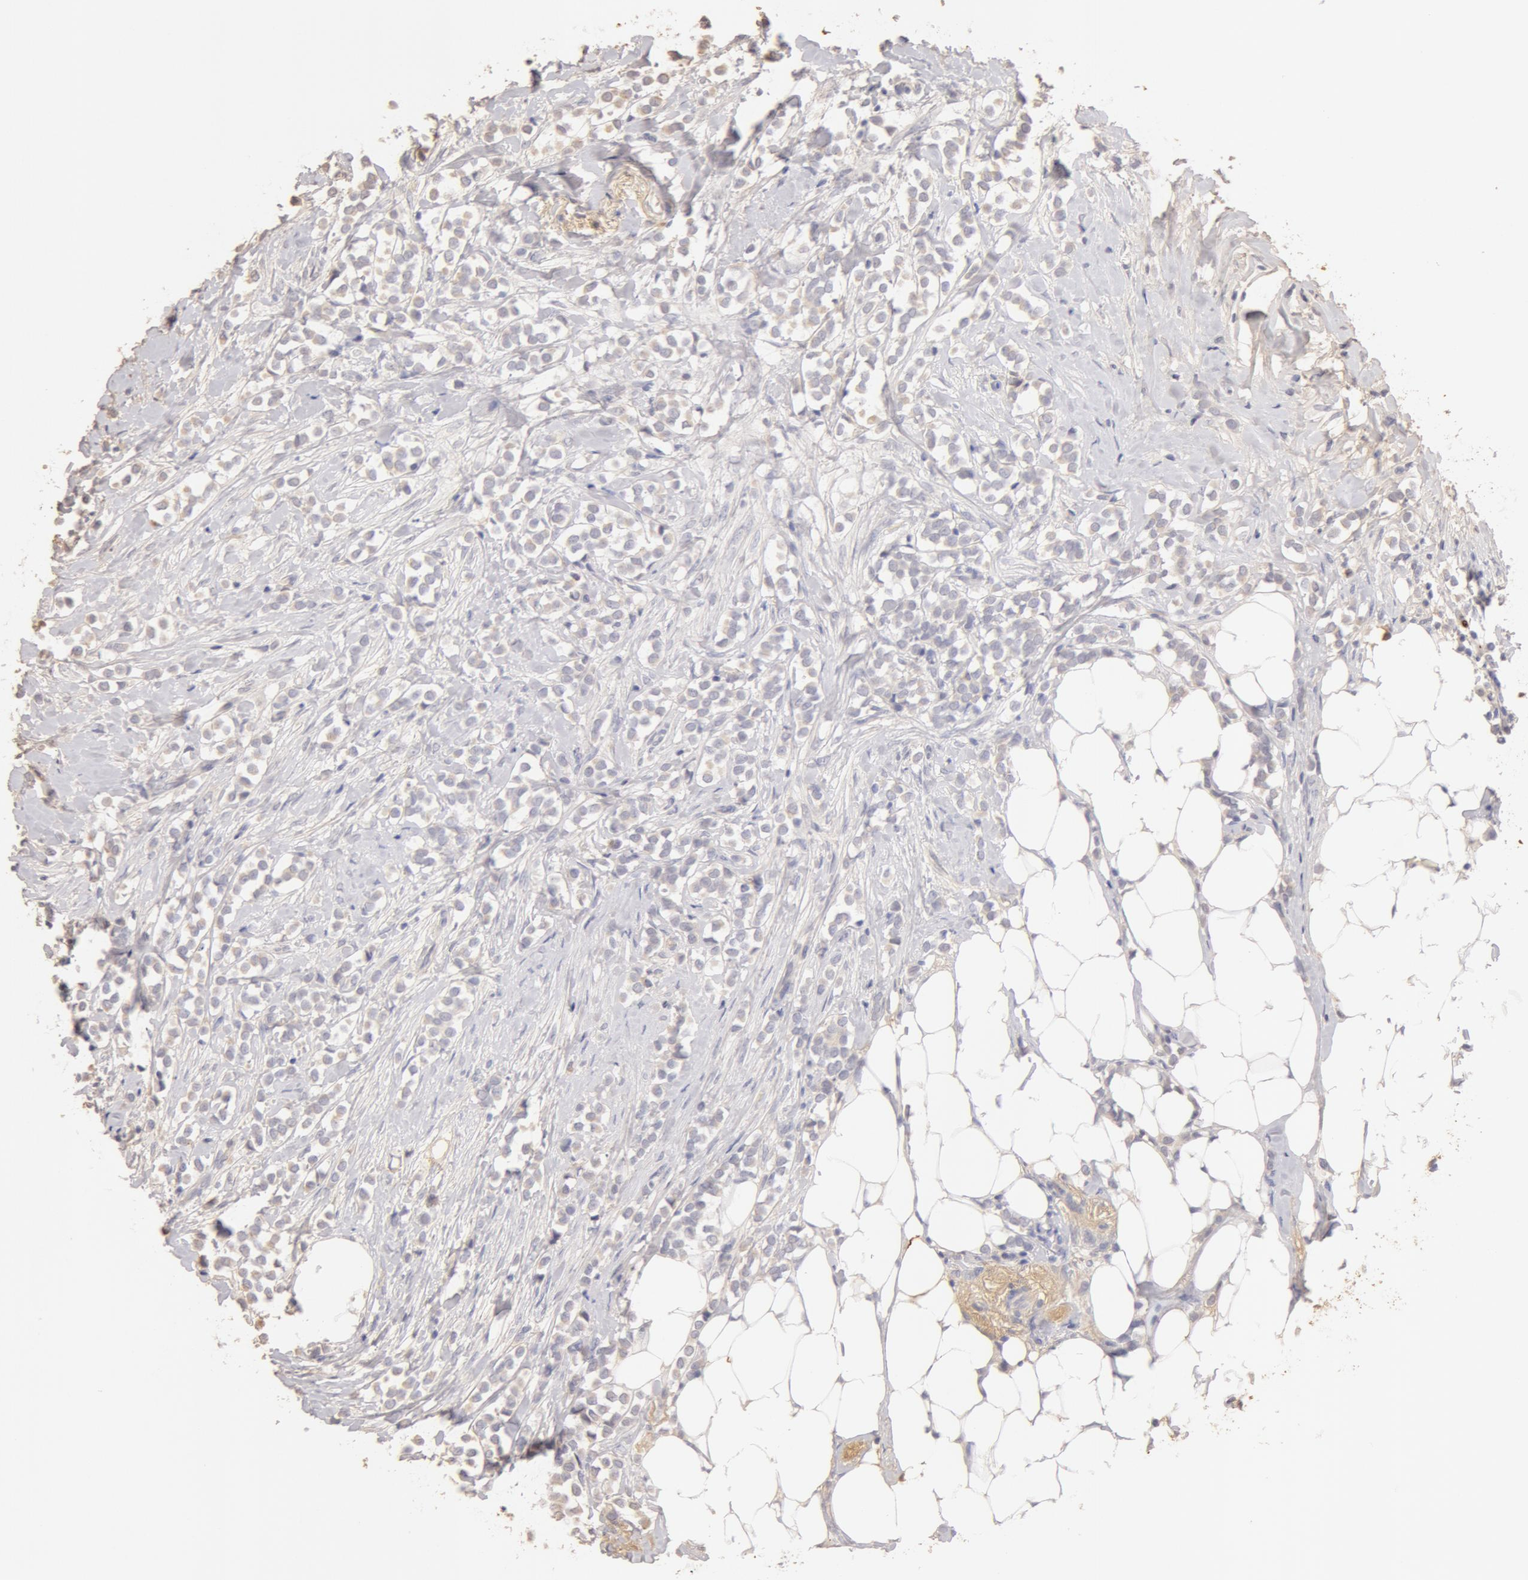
{"staining": {"intensity": "weak", "quantity": "<25%", "location": "cytoplasmic/membranous"}, "tissue": "breast cancer", "cell_type": "Tumor cells", "image_type": "cancer", "snomed": [{"axis": "morphology", "description": "Lobular carcinoma"}, {"axis": "topography", "description": "Breast"}], "caption": "A high-resolution photomicrograph shows IHC staining of lobular carcinoma (breast), which exhibits no significant positivity in tumor cells.", "gene": "TF", "patient": {"sex": "female", "age": 56}}